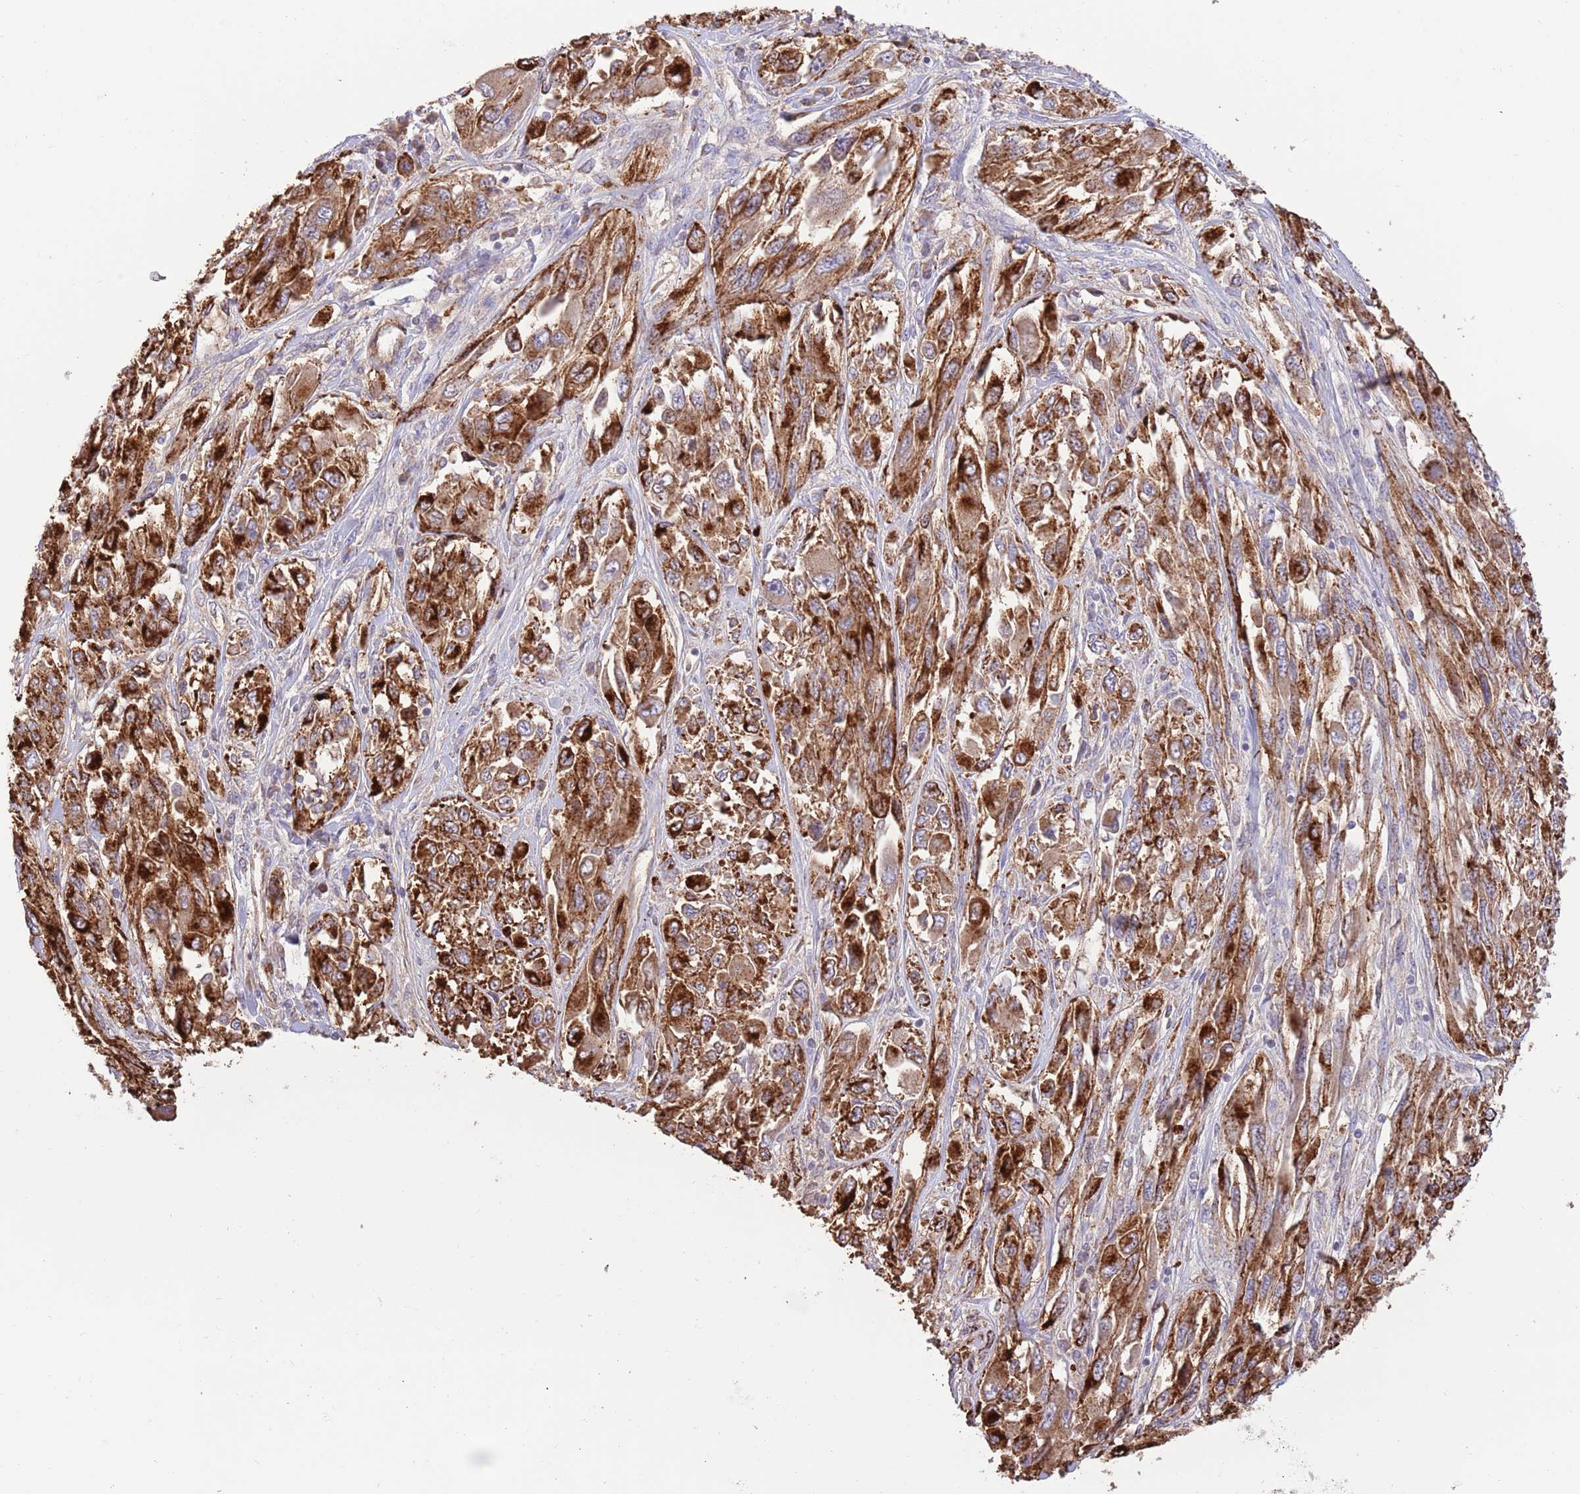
{"staining": {"intensity": "strong", "quantity": ">75%", "location": "cytoplasmic/membranous"}, "tissue": "melanoma", "cell_type": "Tumor cells", "image_type": "cancer", "snomed": [{"axis": "morphology", "description": "Malignant melanoma, NOS"}, {"axis": "topography", "description": "Skin"}], "caption": "Immunohistochemistry (IHC) staining of melanoma, which displays high levels of strong cytoplasmic/membranous positivity in about >75% of tumor cells indicating strong cytoplasmic/membranous protein positivity. The staining was performed using DAB (3,3'-diaminobenzidine) (brown) for protein detection and nuclei were counterstained in hematoxylin (blue).", "gene": "DOCK6", "patient": {"sex": "female", "age": 91}}